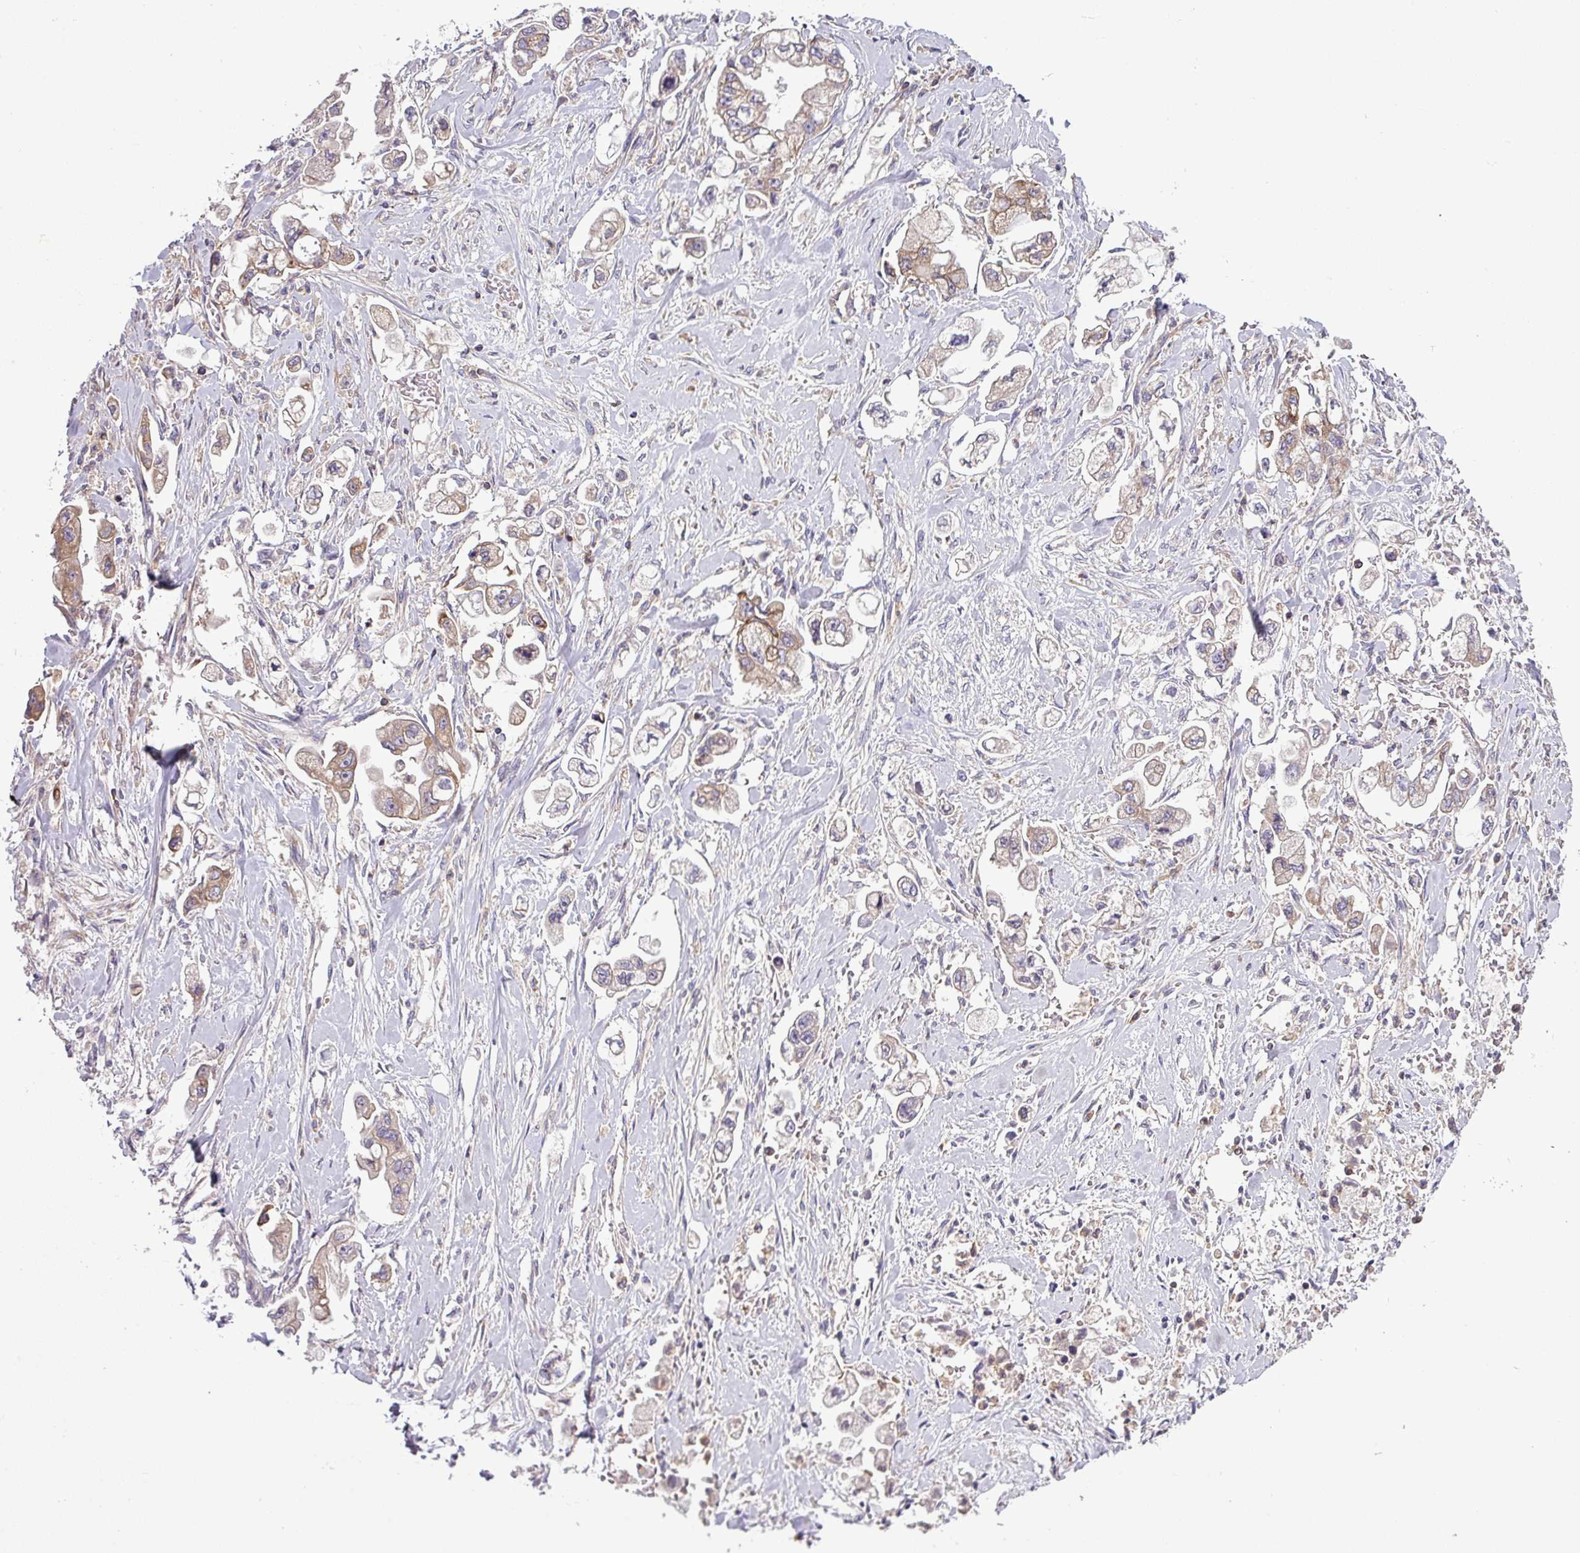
{"staining": {"intensity": "moderate", "quantity": "<25%", "location": "cytoplasmic/membranous"}, "tissue": "stomach cancer", "cell_type": "Tumor cells", "image_type": "cancer", "snomed": [{"axis": "morphology", "description": "Adenocarcinoma, NOS"}, {"axis": "topography", "description": "Stomach"}], "caption": "DAB immunohistochemical staining of stomach cancer (adenocarcinoma) demonstrates moderate cytoplasmic/membranous protein expression in about <25% of tumor cells.", "gene": "LRRC74B", "patient": {"sex": "male", "age": 62}}